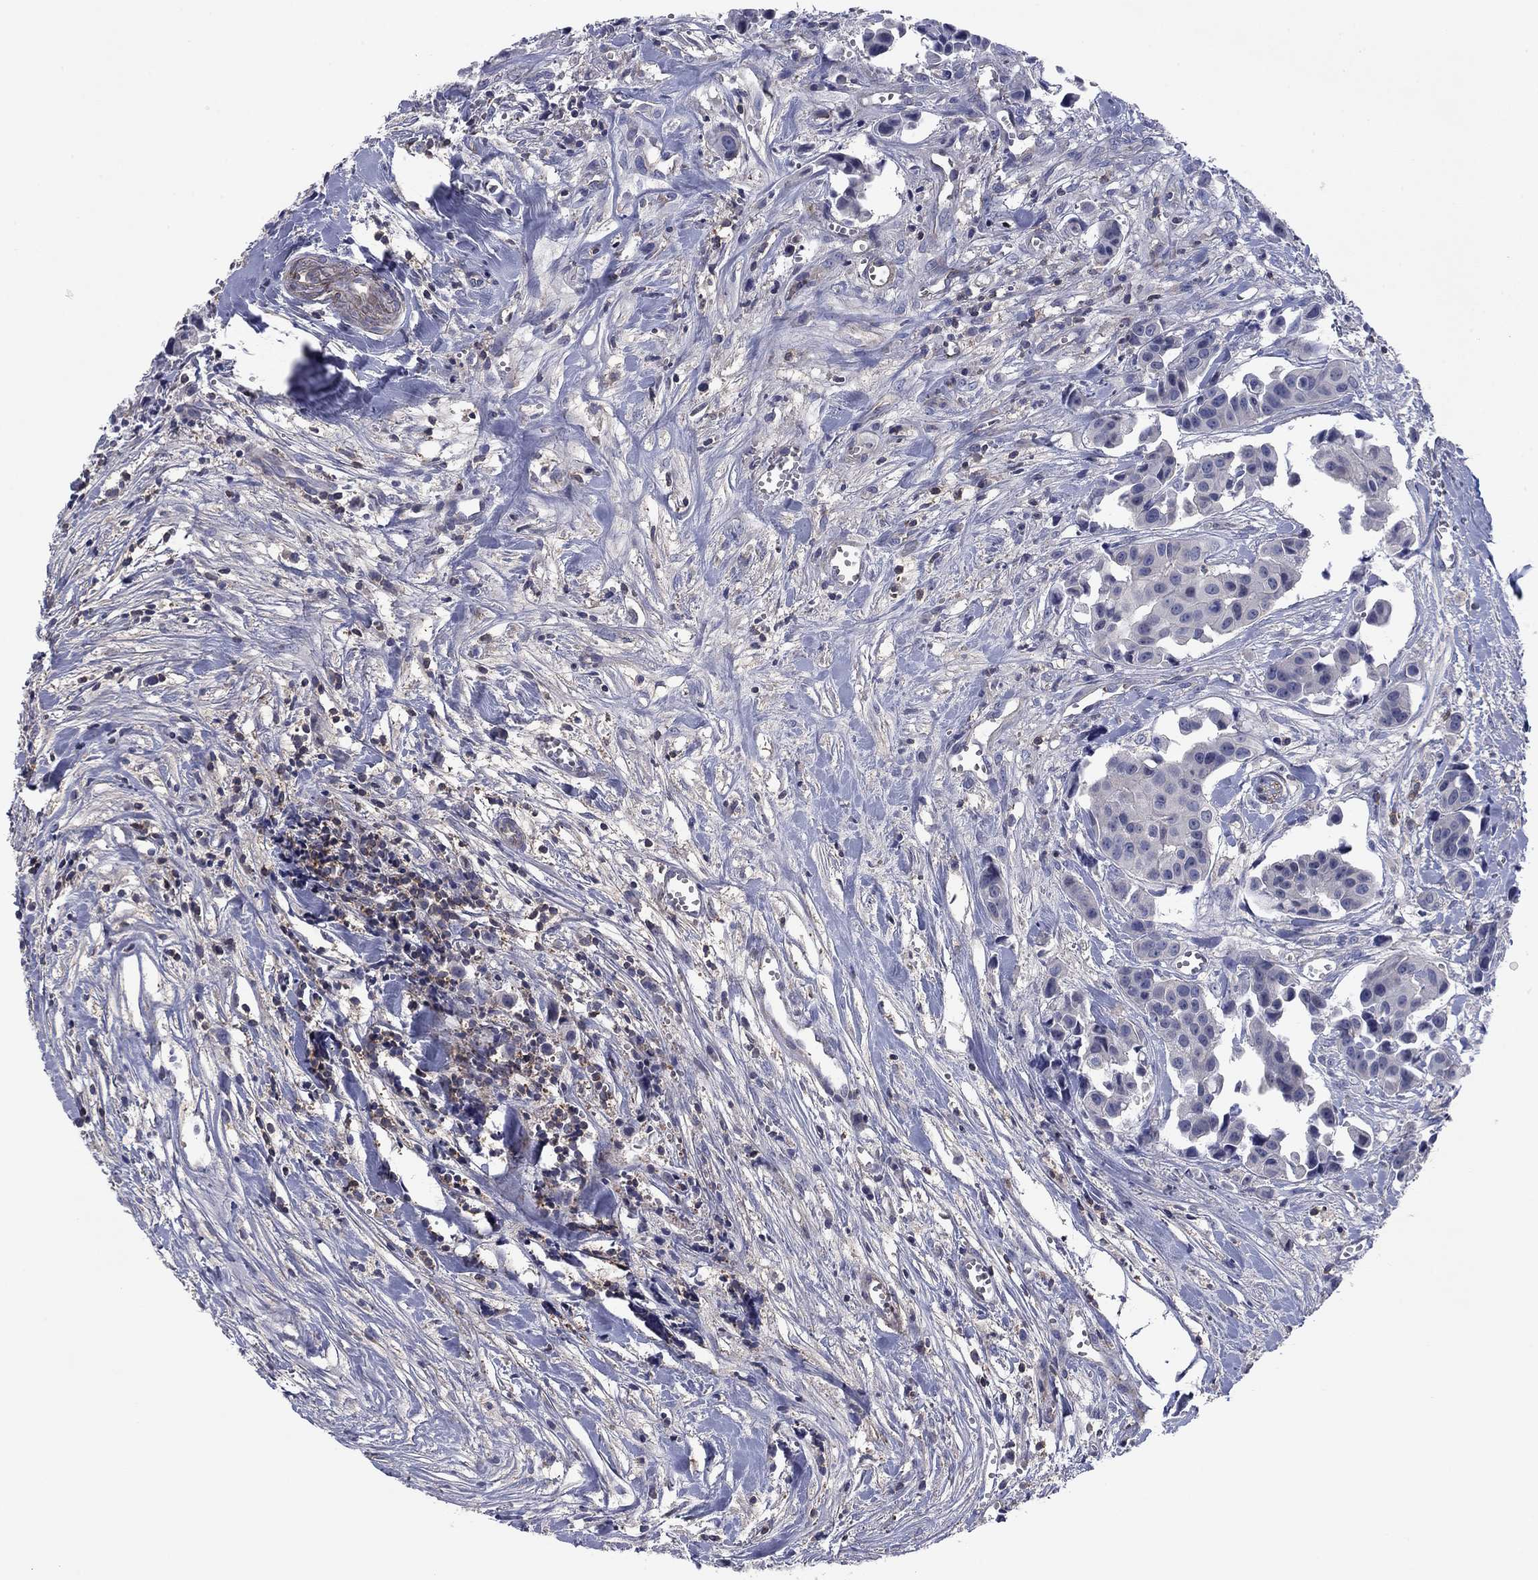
{"staining": {"intensity": "negative", "quantity": "none", "location": "none"}, "tissue": "head and neck cancer", "cell_type": "Tumor cells", "image_type": "cancer", "snomed": [{"axis": "morphology", "description": "Adenocarcinoma, NOS"}, {"axis": "topography", "description": "Head-Neck"}], "caption": "DAB immunohistochemical staining of human head and neck cancer reveals no significant expression in tumor cells. Brightfield microscopy of IHC stained with DAB (3,3'-diaminobenzidine) (brown) and hematoxylin (blue), captured at high magnification.", "gene": "PSD4", "patient": {"sex": "male", "age": 76}}